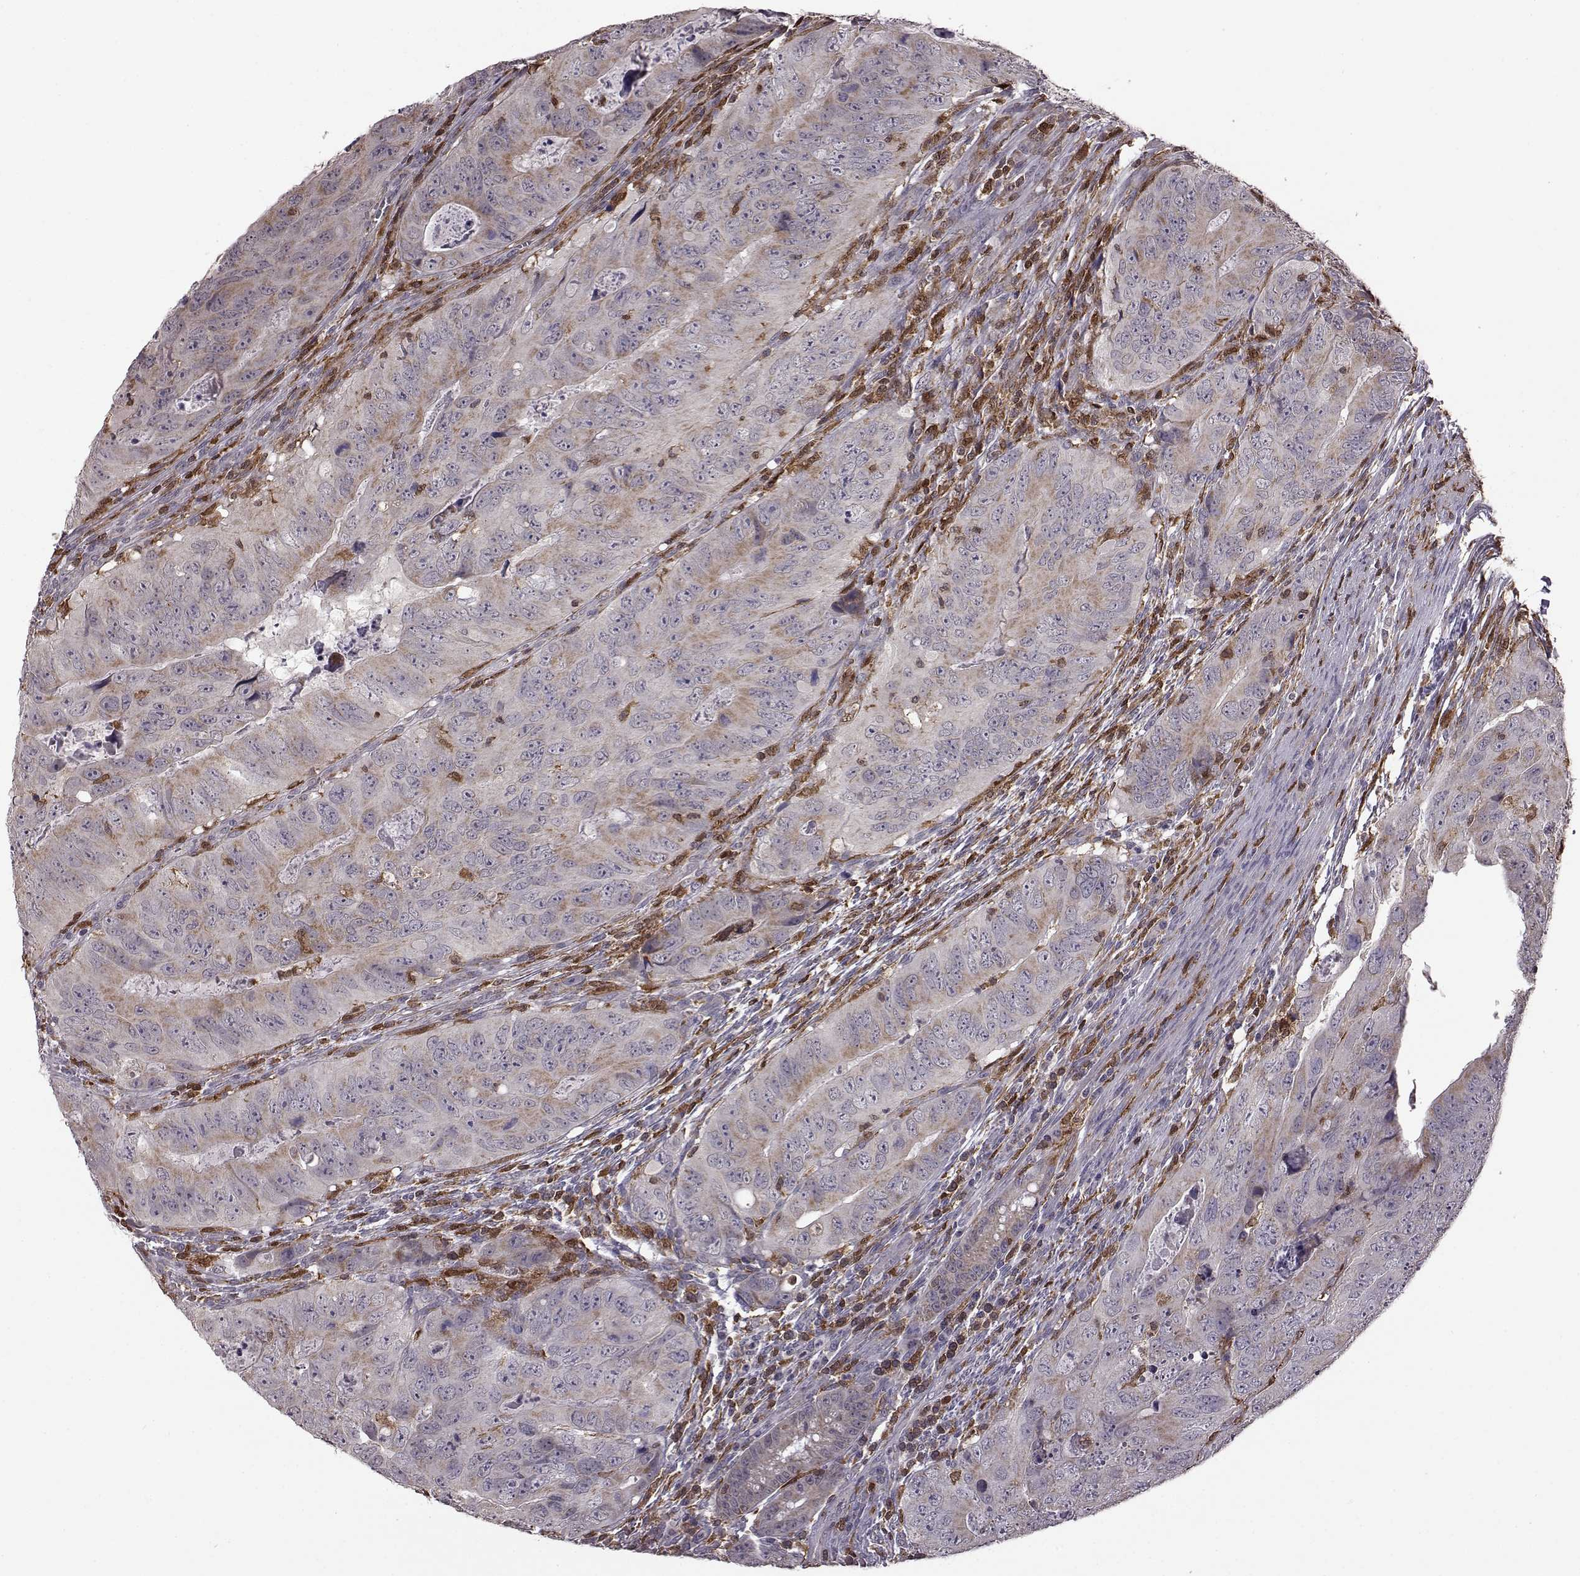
{"staining": {"intensity": "negative", "quantity": "none", "location": "none"}, "tissue": "colorectal cancer", "cell_type": "Tumor cells", "image_type": "cancer", "snomed": [{"axis": "morphology", "description": "Adenocarcinoma, NOS"}, {"axis": "topography", "description": "Colon"}], "caption": "A micrograph of human colorectal cancer (adenocarcinoma) is negative for staining in tumor cells.", "gene": "DOK2", "patient": {"sex": "male", "age": 79}}